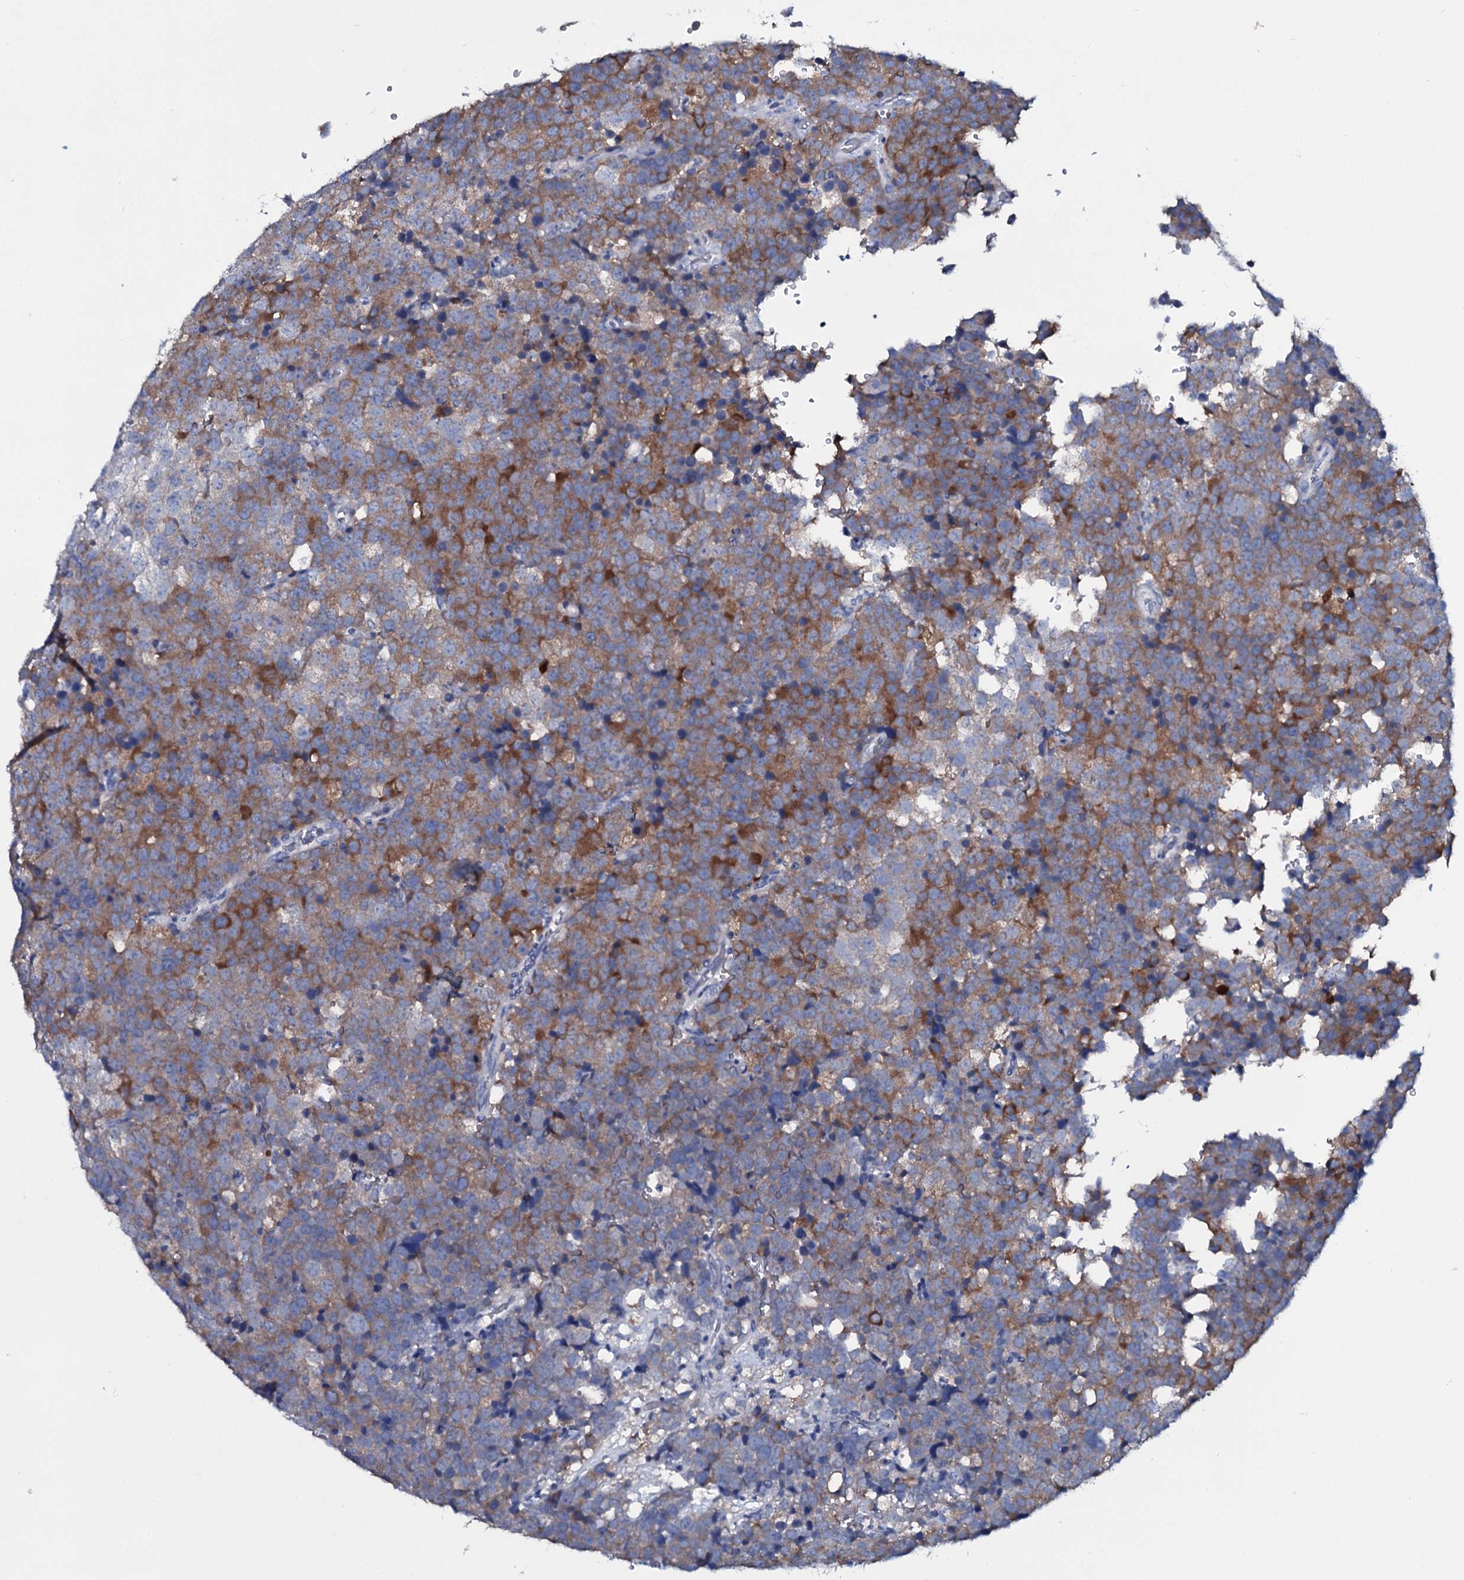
{"staining": {"intensity": "moderate", "quantity": "25%-75%", "location": "cytoplasmic/membranous"}, "tissue": "testis cancer", "cell_type": "Tumor cells", "image_type": "cancer", "snomed": [{"axis": "morphology", "description": "Seminoma, NOS"}, {"axis": "topography", "description": "Testis"}], "caption": "A brown stain highlights moderate cytoplasmic/membranous staining of a protein in human testis cancer (seminoma) tumor cells. The staining is performed using DAB brown chromogen to label protein expression. The nuclei are counter-stained blue using hematoxylin.", "gene": "TPGS2", "patient": {"sex": "male", "age": 71}}